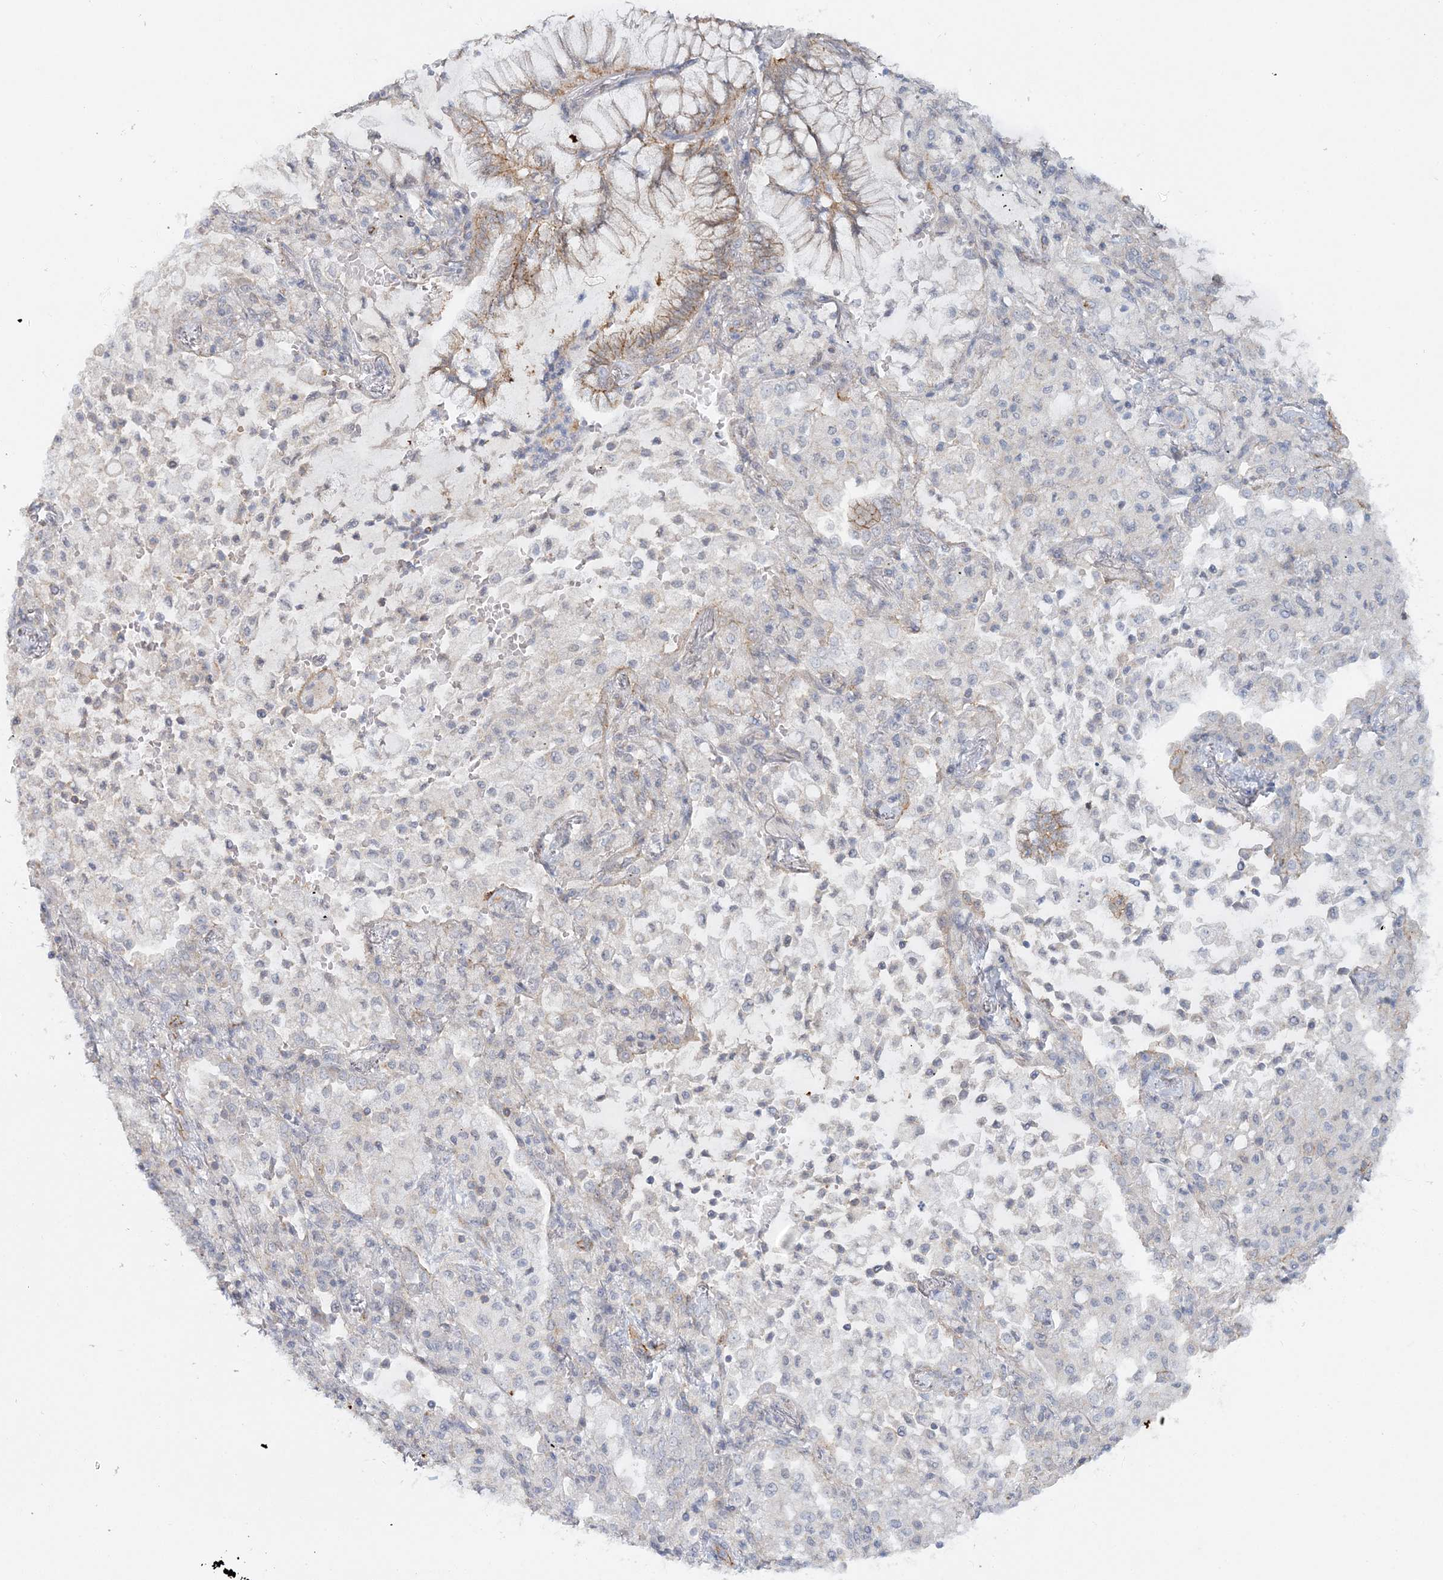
{"staining": {"intensity": "weak", "quantity": "25%-75%", "location": "cytoplasmic/membranous"}, "tissue": "lung cancer", "cell_type": "Tumor cells", "image_type": "cancer", "snomed": [{"axis": "morphology", "description": "Adenocarcinoma, NOS"}, {"axis": "topography", "description": "Lung"}], "caption": "There is low levels of weak cytoplasmic/membranous expression in tumor cells of lung cancer (adenocarcinoma), as demonstrated by immunohistochemical staining (brown color).", "gene": "MAT2B", "patient": {"sex": "female", "age": 70}}